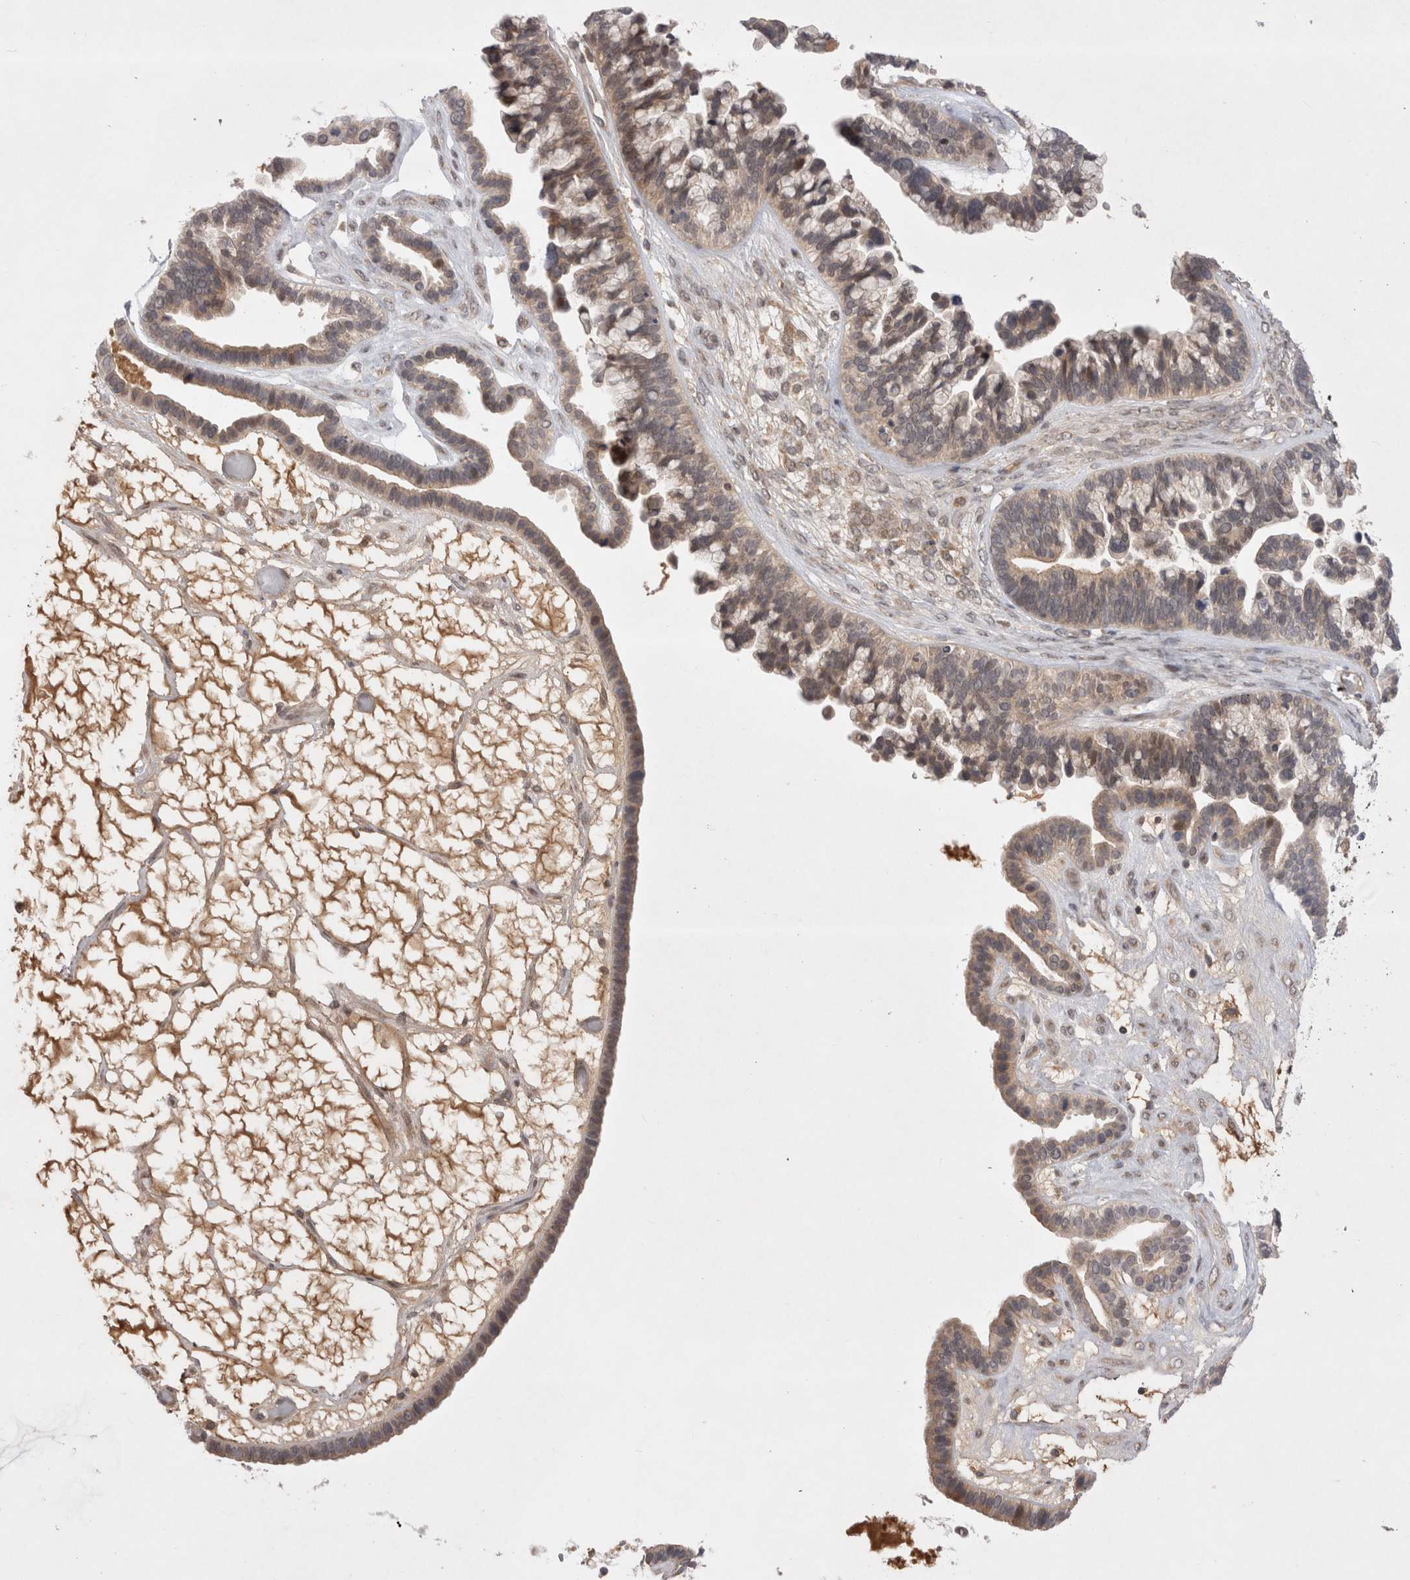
{"staining": {"intensity": "weak", "quantity": ">75%", "location": "cytoplasmic/membranous"}, "tissue": "ovarian cancer", "cell_type": "Tumor cells", "image_type": "cancer", "snomed": [{"axis": "morphology", "description": "Cystadenocarcinoma, serous, NOS"}, {"axis": "topography", "description": "Ovary"}], "caption": "High-magnification brightfield microscopy of serous cystadenocarcinoma (ovarian) stained with DAB (brown) and counterstained with hematoxylin (blue). tumor cells exhibit weak cytoplasmic/membranous staining is appreciated in about>75% of cells.", "gene": "PLEKHM1", "patient": {"sex": "female", "age": 56}}